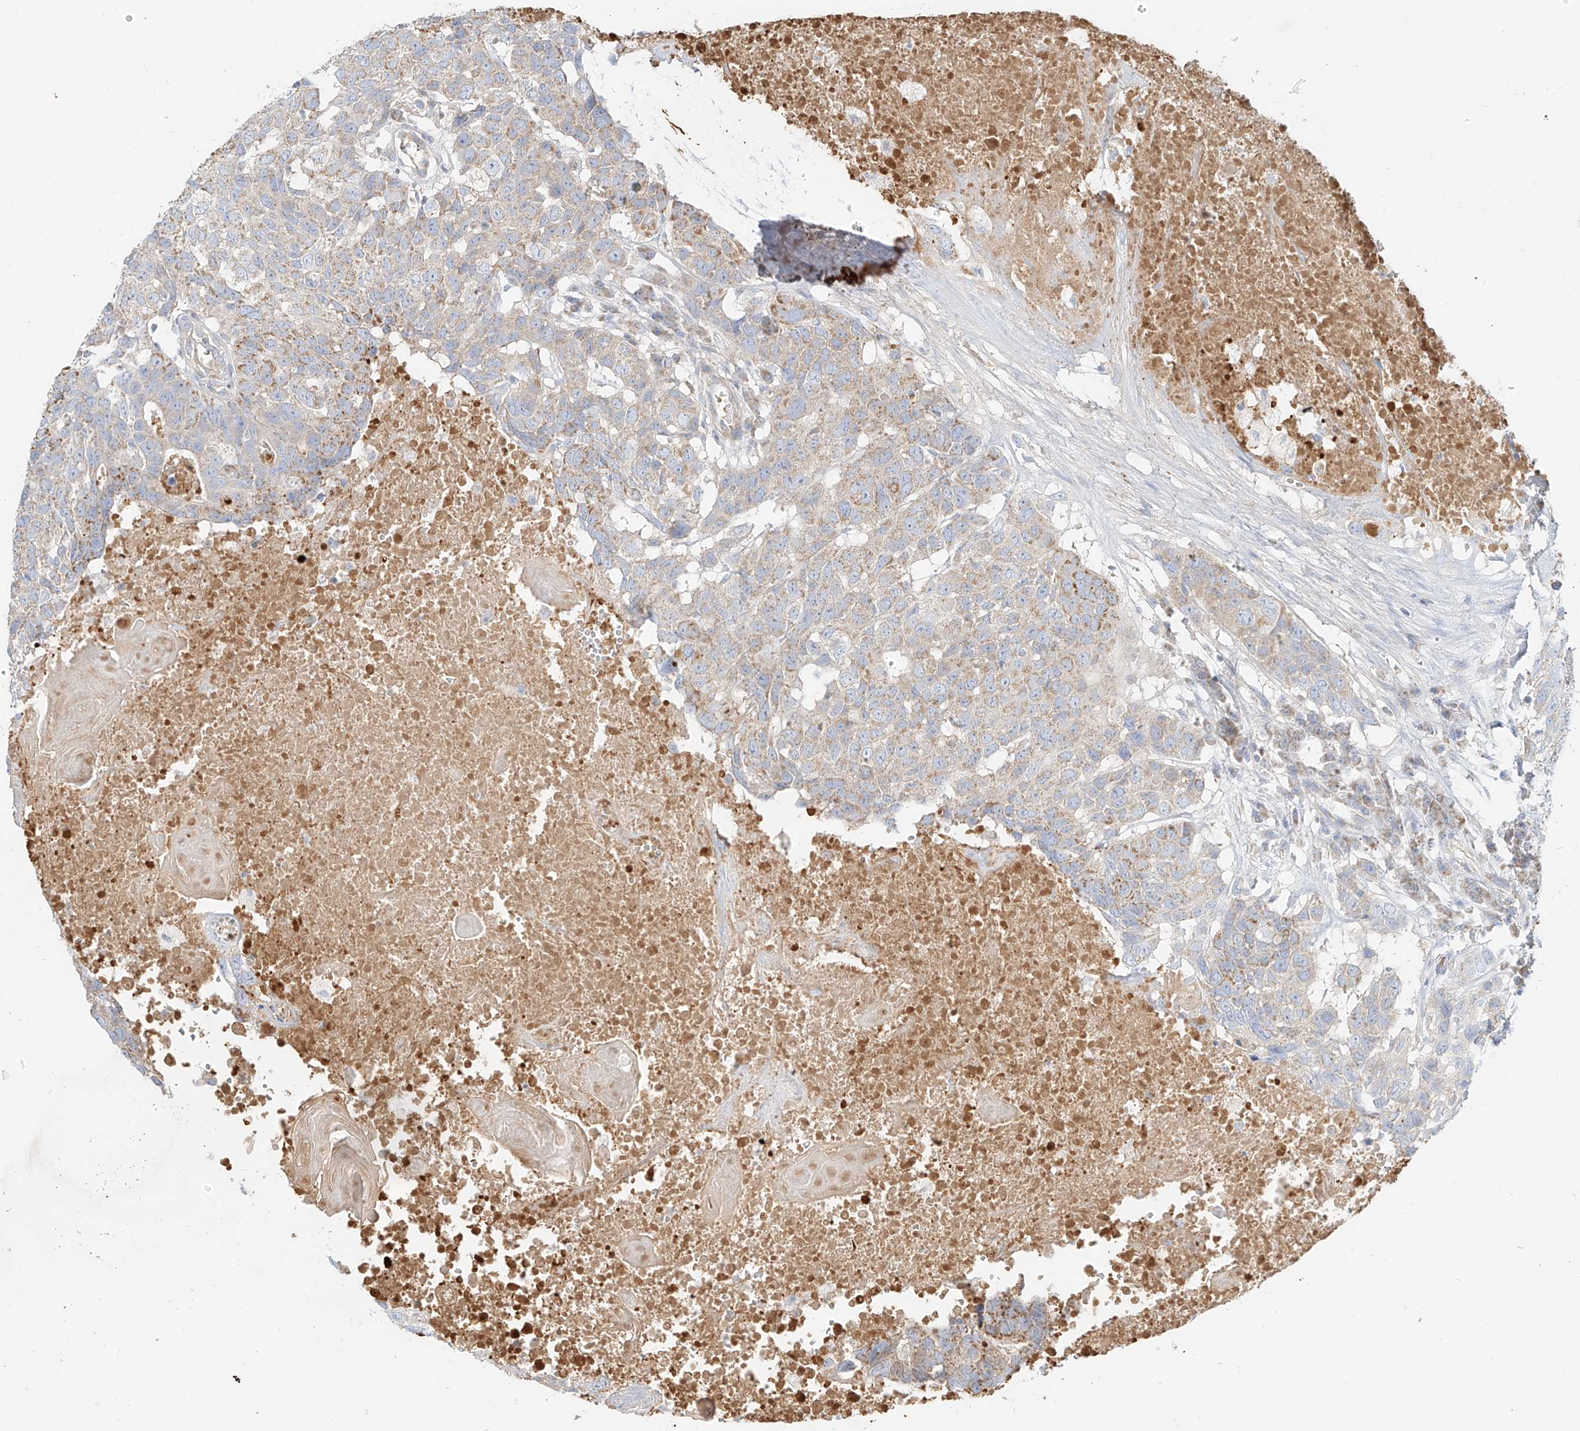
{"staining": {"intensity": "weak", "quantity": "<25%", "location": "cytoplasmic/membranous"}, "tissue": "head and neck cancer", "cell_type": "Tumor cells", "image_type": "cancer", "snomed": [{"axis": "morphology", "description": "Squamous cell carcinoma, NOS"}, {"axis": "topography", "description": "Head-Neck"}], "caption": "This is a photomicrograph of IHC staining of head and neck squamous cell carcinoma, which shows no positivity in tumor cells. (DAB IHC visualized using brightfield microscopy, high magnification).", "gene": "OCSTAMP", "patient": {"sex": "male", "age": 66}}